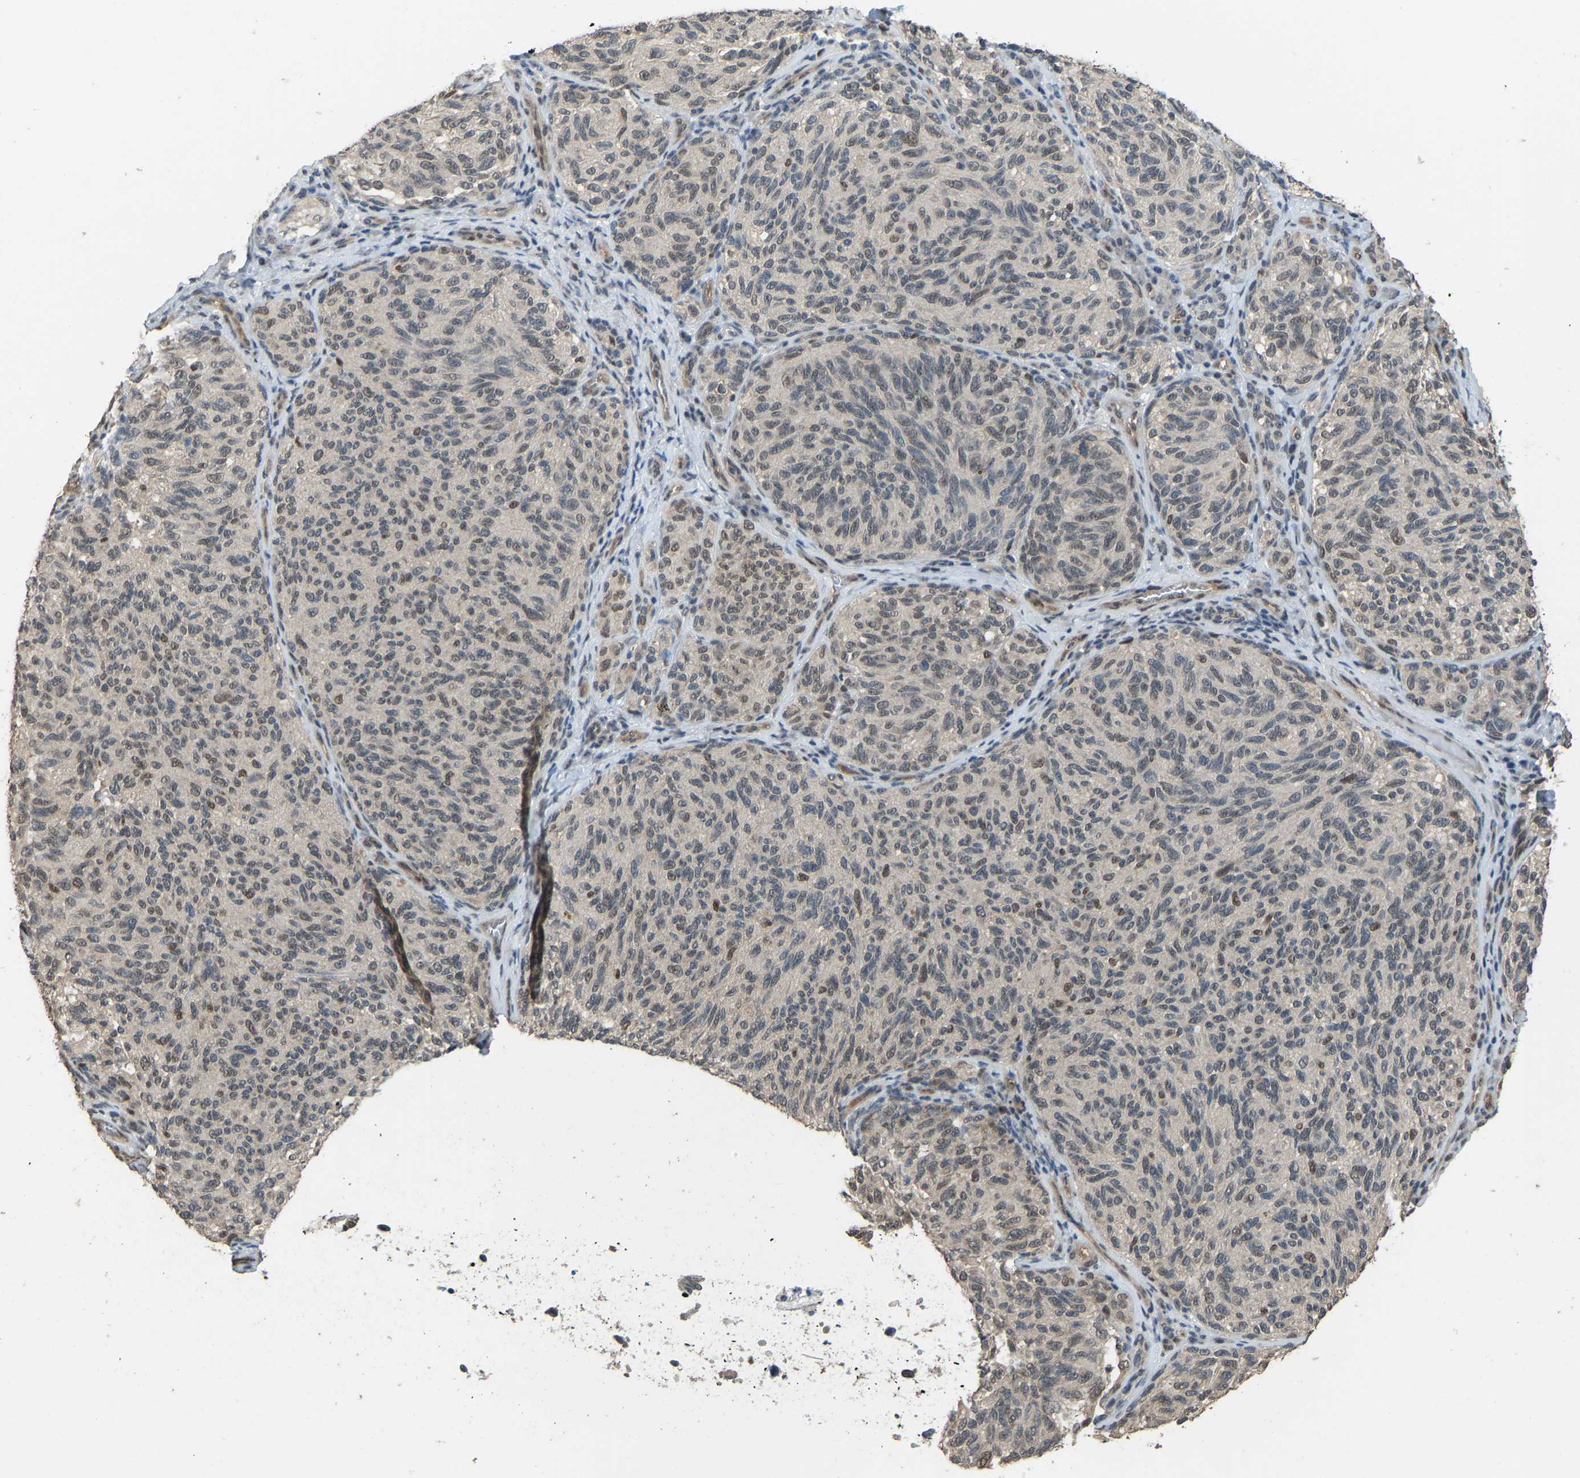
{"staining": {"intensity": "moderate", "quantity": "25%-75%", "location": "nuclear"}, "tissue": "melanoma", "cell_type": "Tumor cells", "image_type": "cancer", "snomed": [{"axis": "morphology", "description": "Malignant melanoma, NOS"}, {"axis": "topography", "description": "Skin"}], "caption": "The micrograph shows staining of malignant melanoma, revealing moderate nuclear protein expression (brown color) within tumor cells.", "gene": "KPNA6", "patient": {"sex": "female", "age": 73}}